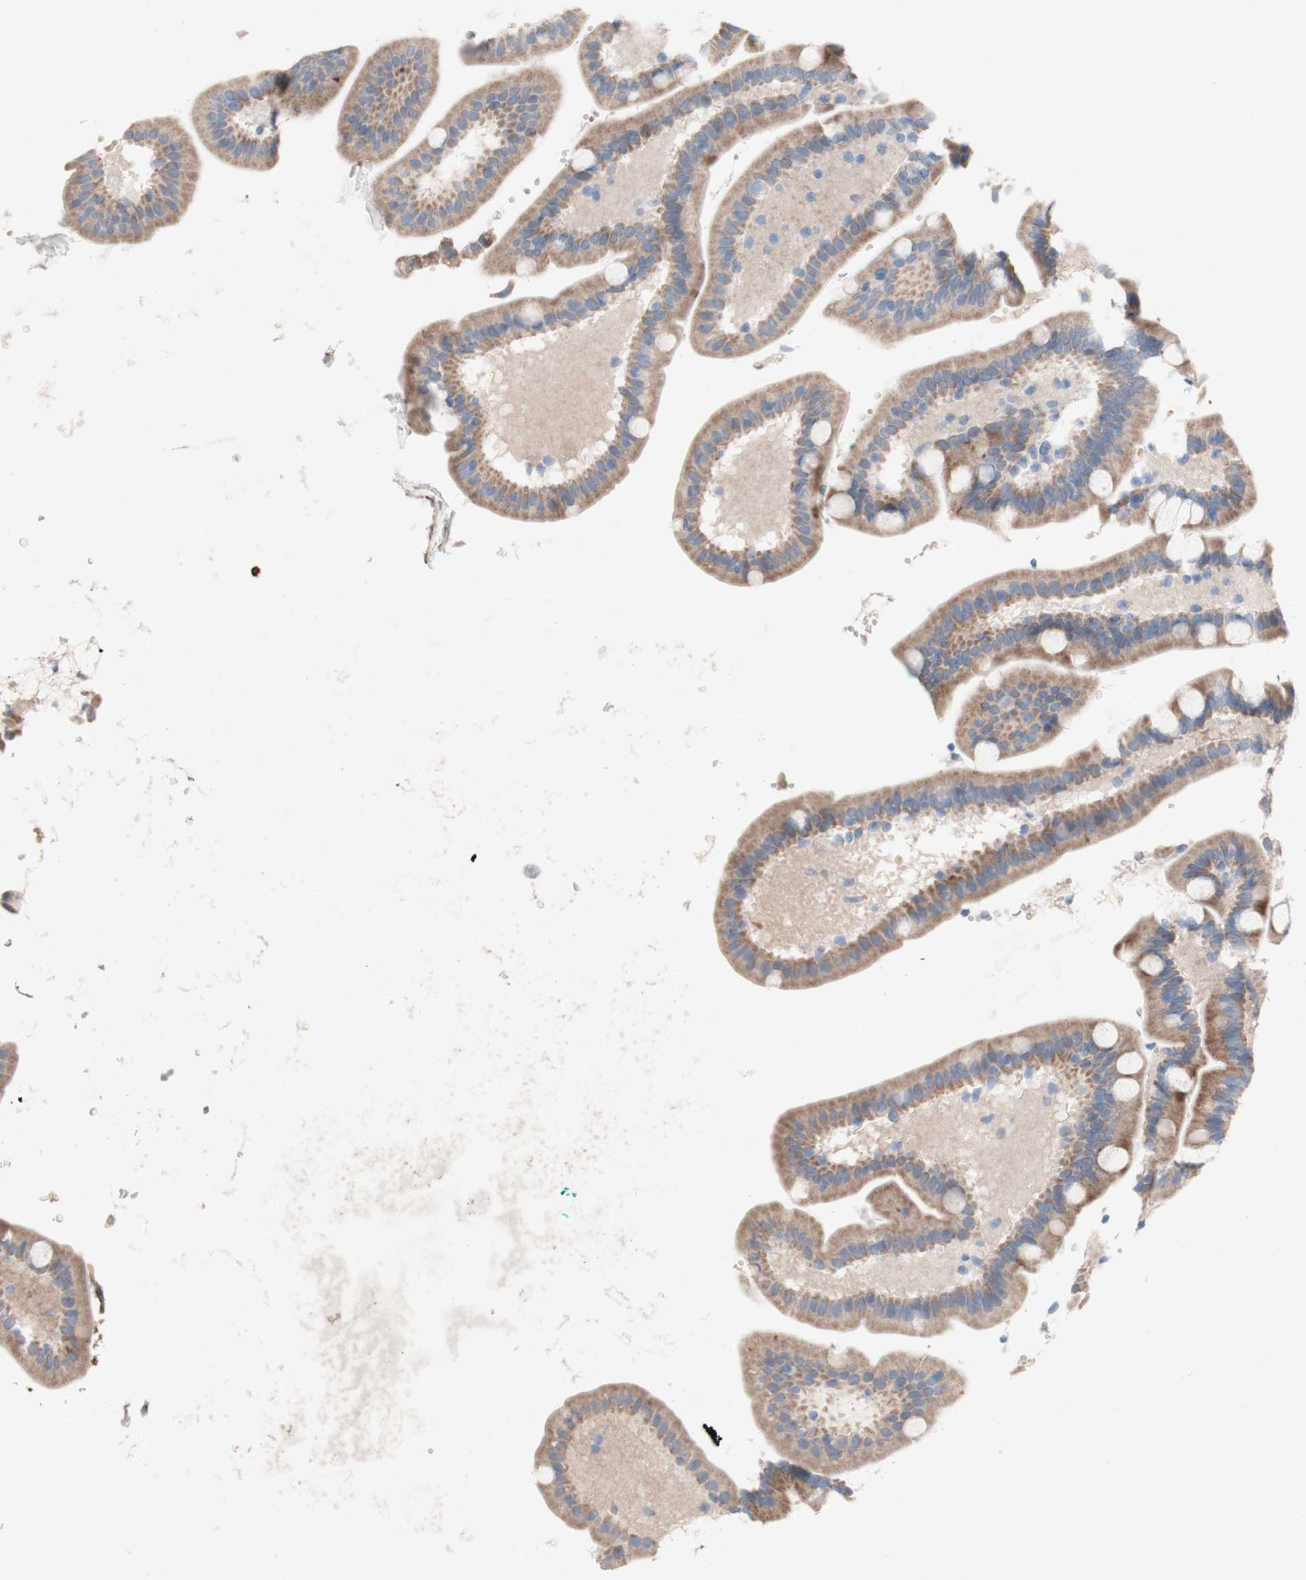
{"staining": {"intensity": "moderate", "quantity": ">75%", "location": "cytoplasmic/membranous"}, "tissue": "duodenum", "cell_type": "Glandular cells", "image_type": "normal", "snomed": [{"axis": "morphology", "description": "Normal tissue, NOS"}, {"axis": "topography", "description": "Duodenum"}], "caption": "Glandular cells reveal medium levels of moderate cytoplasmic/membranous staining in about >75% of cells in benign duodenum. (Stains: DAB in brown, nuclei in blue, Microscopy: brightfield microscopy at high magnification).", "gene": "AGPAT5", "patient": {"sex": "male", "age": 54}}